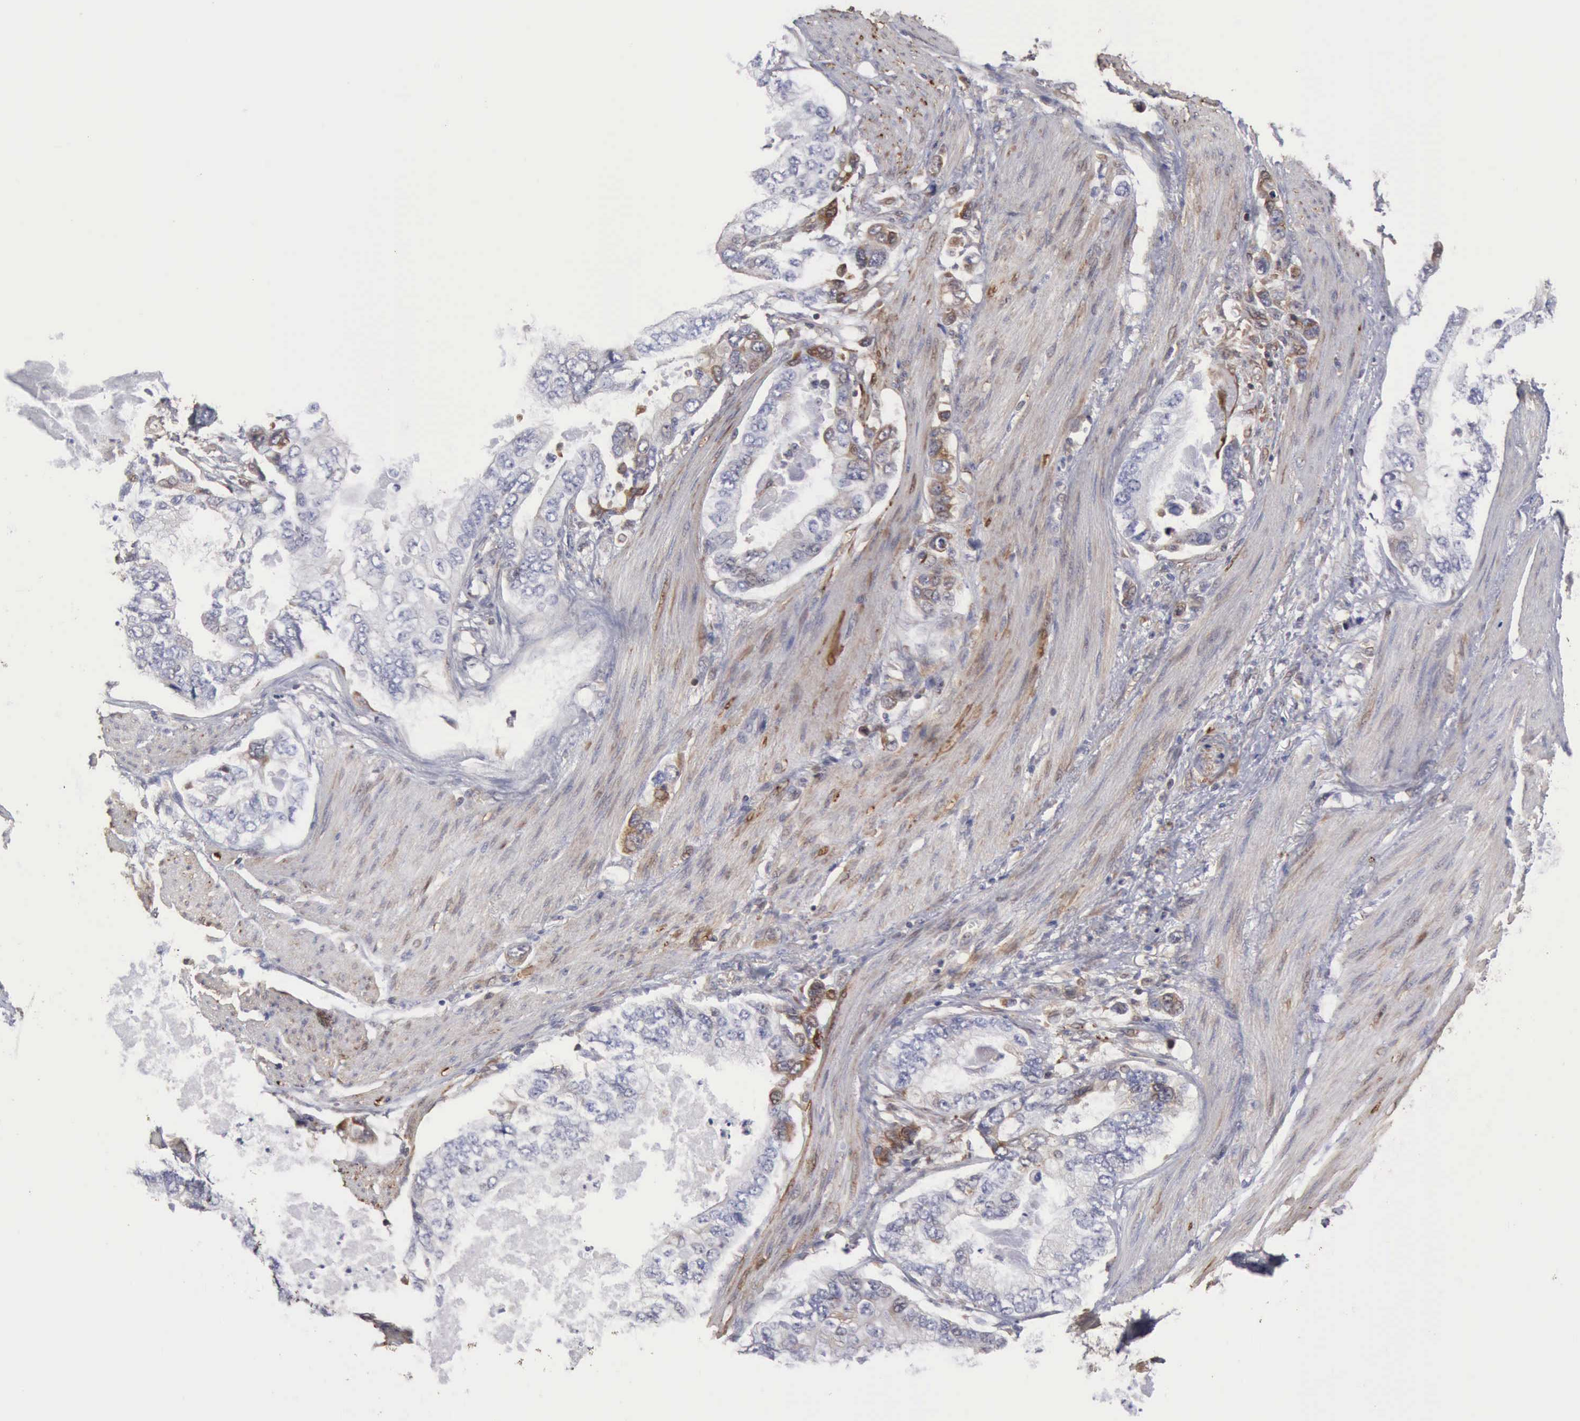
{"staining": {"intensity": "weak", "quantity": "<25%", "location": "cytoplasmic/membranous"}, "tissue": "stomach cancer", "cell_type": "Tumor cells", "image_type": "cancer", "snomed": [{"axis": "morphology", "description": "Adenocarcinoma, NOS"}, {"axis": "topography", "description": "Pancreas"}, {"axis": "topography", "description": "Stomach, upper"}], "caption": "High power microscopy histopathology image of an immunohistochemistry histopathology image of stomach cancer (adenocarcinoma), revealing no significant positivity in tumor cells.", "gene": "APOL2", "patient": {"sex": "male", "age": 77}}